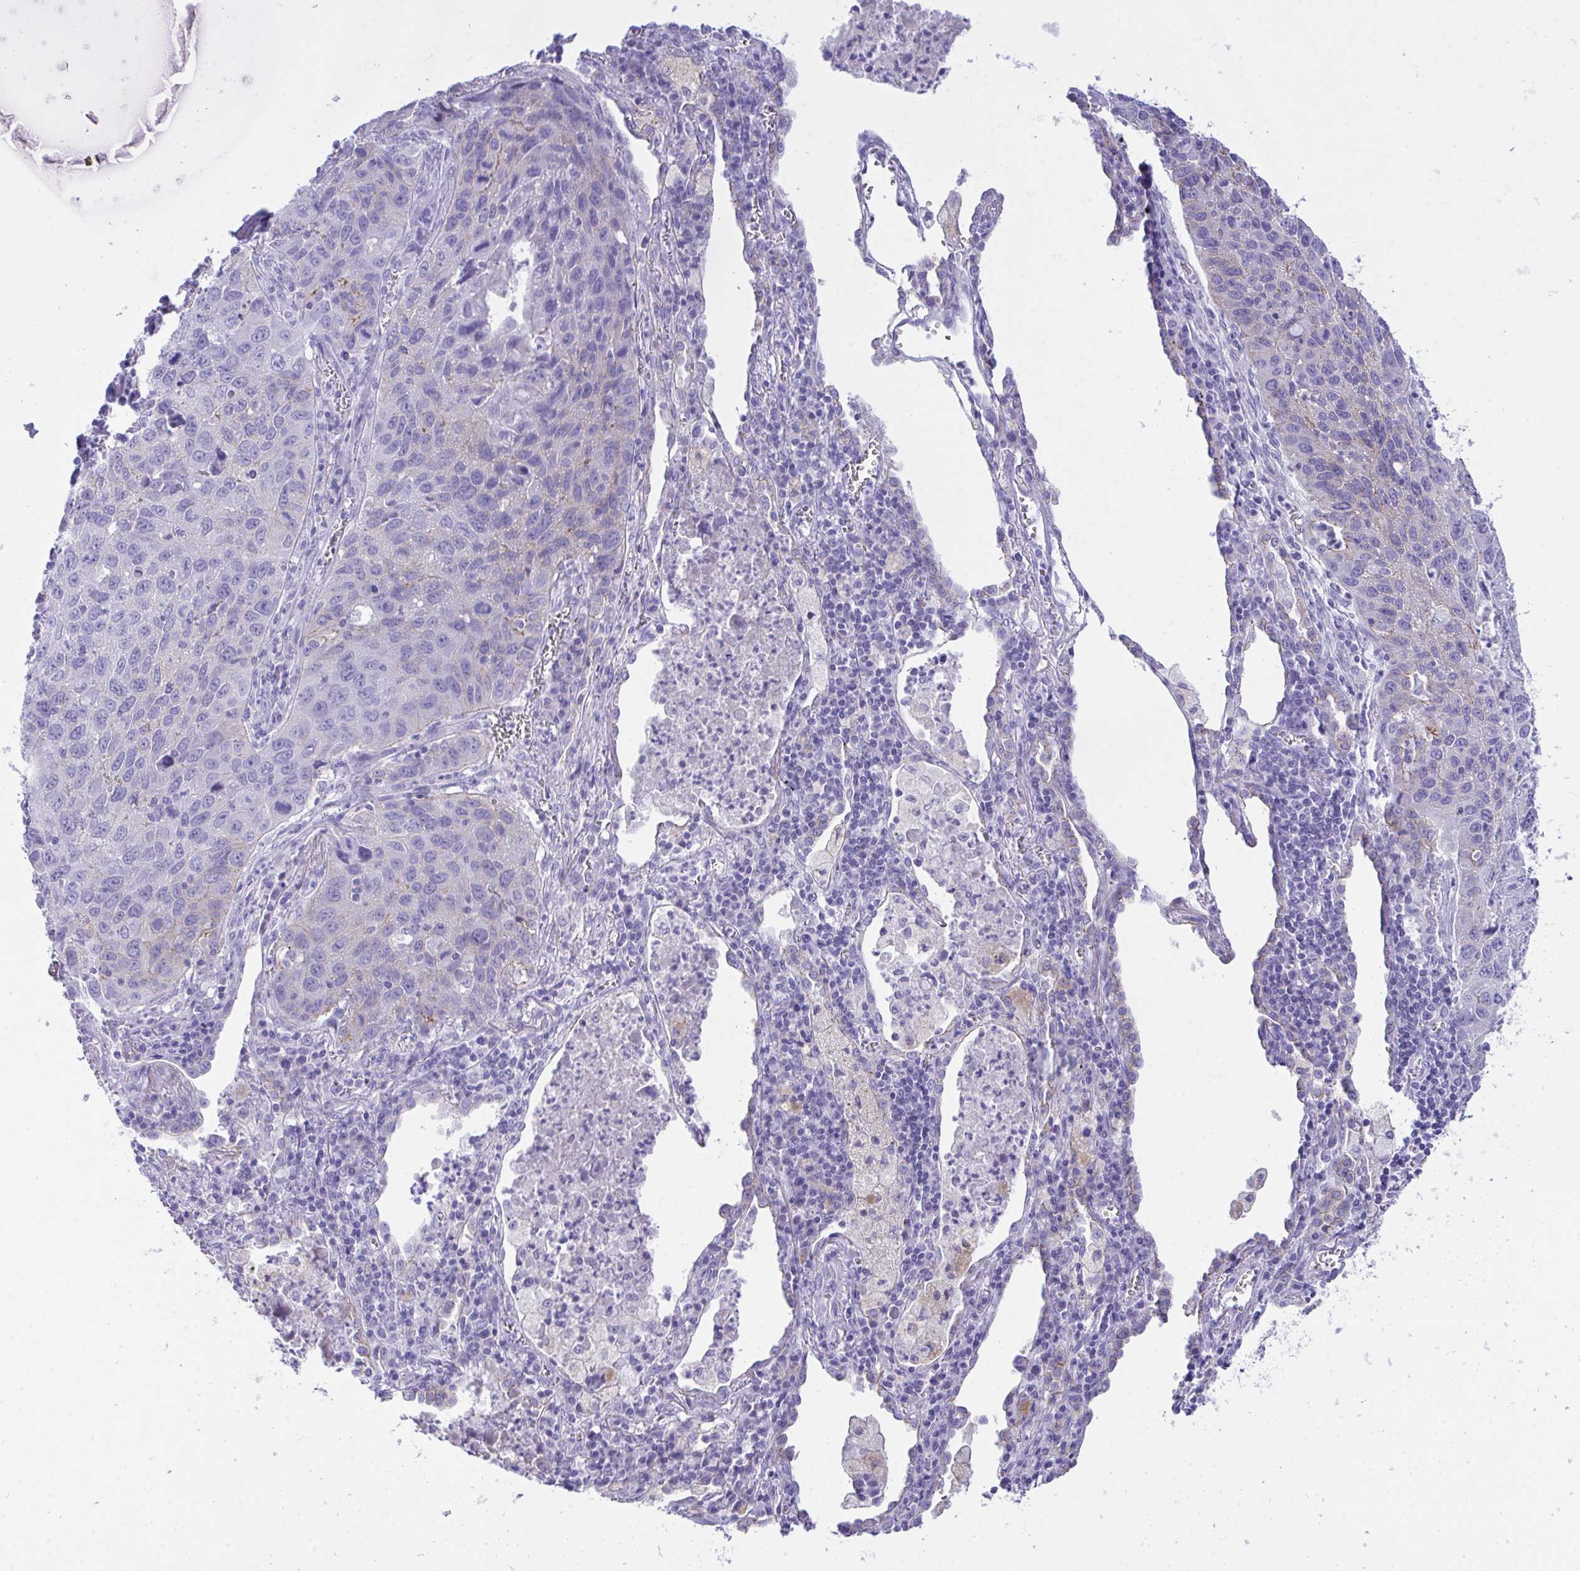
{"staining": {"intensity": "negative", "quantity": "none", "location": "none"}, "tissue": "lung cancer", "cell_type": "Tumor cells", "image_type": "cancer", "snomed": [{"axis": "morphology", "description": "Squamous cell carcinoma, NOS"}, {"axis": "topography", "description": "Lung"}], "caption": "This is a micrograph of IHC staining of squamous cell carcinoma (lung), which shows no staining in tumor cells.", "gene": "GLB1L2", "patient": {"sex": "female", "age": 61}}